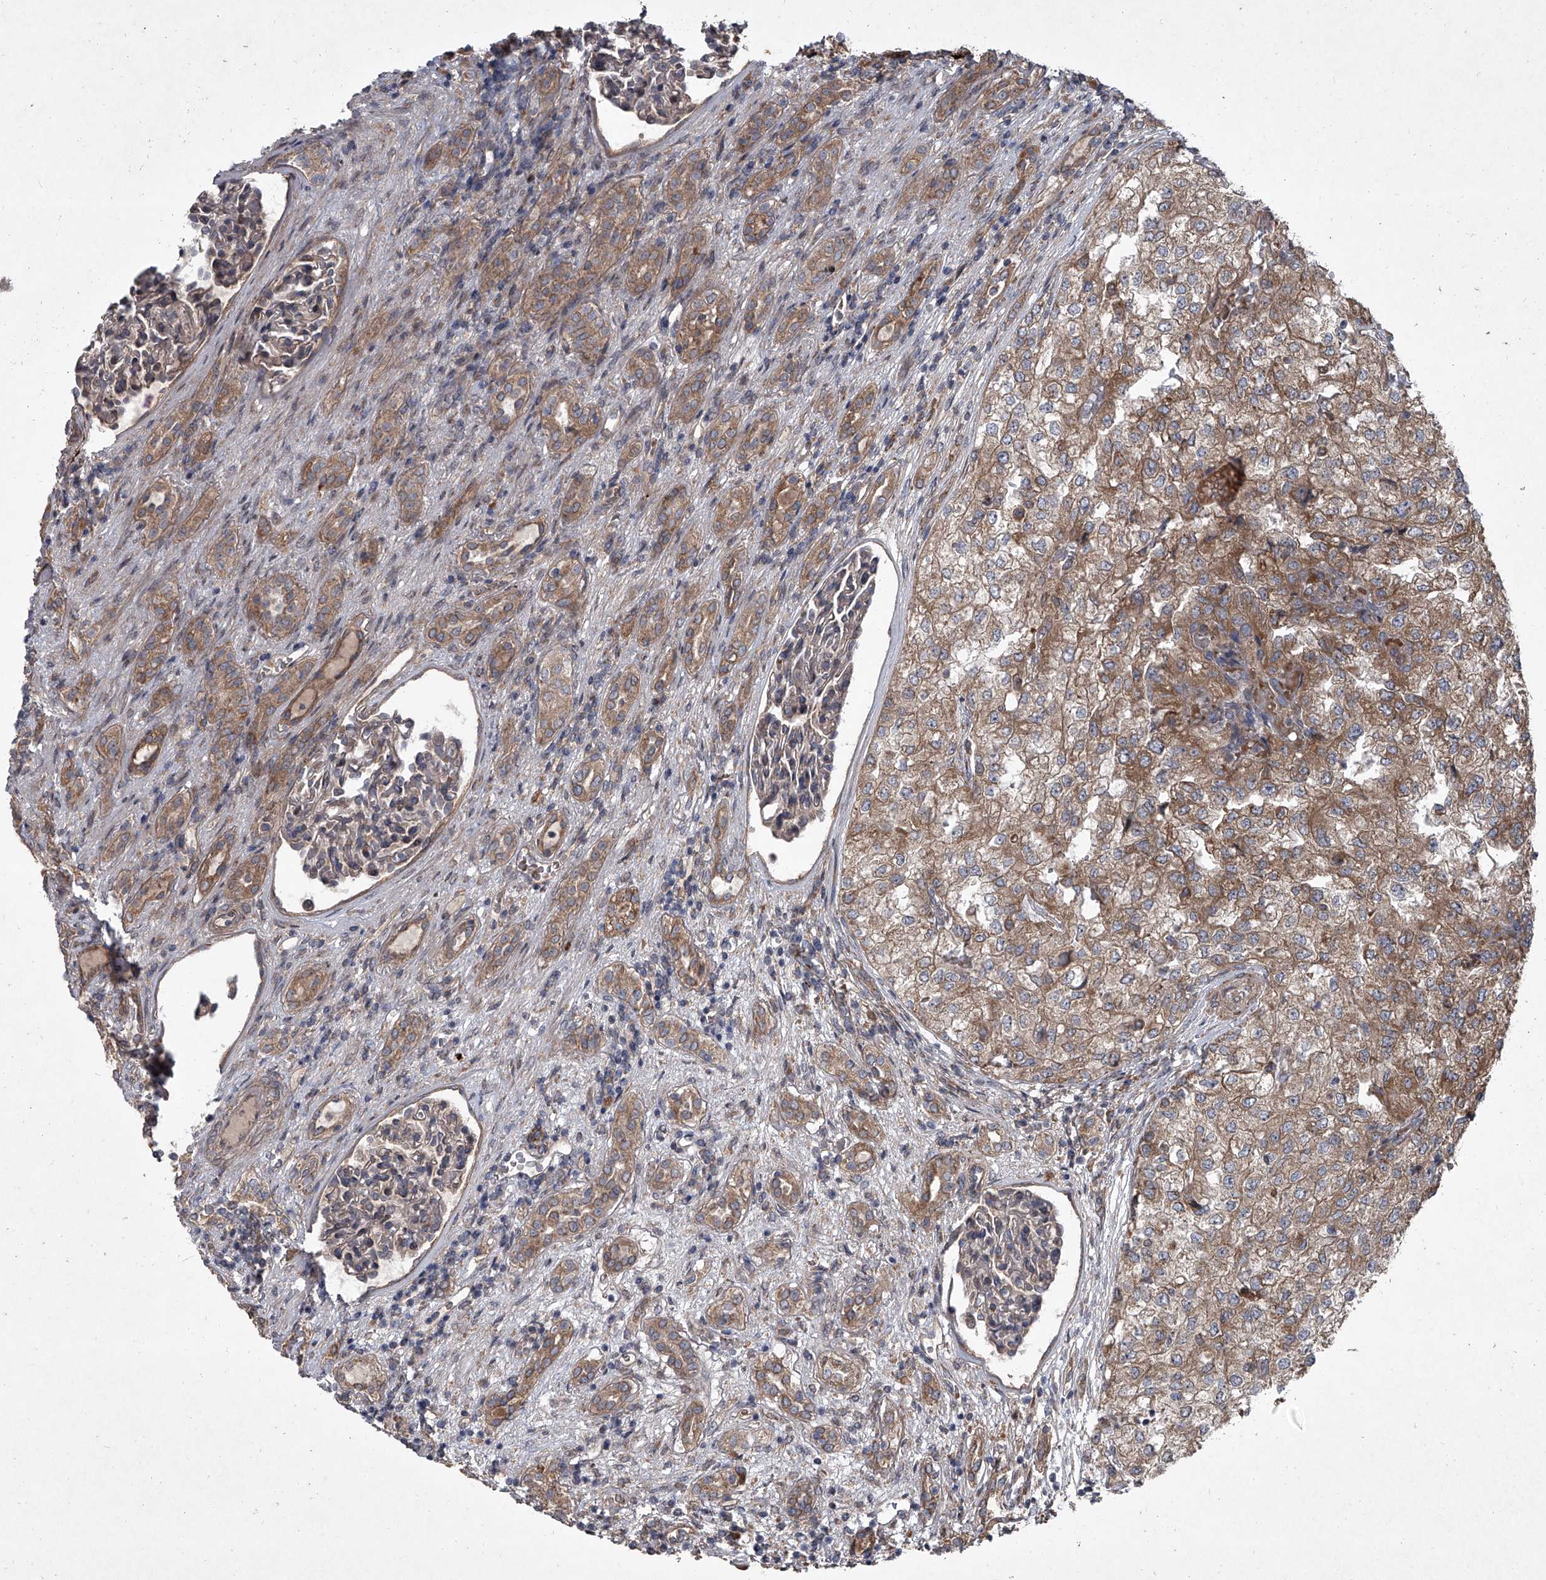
{"staining": {"intensity": "moderate", "quantity": ">75%", "location": "cytoplasmic/membranous"}, "tissue": "renal cancer", "cell_type": "Tumor cells", "image_type": "cancer", "snomed": [{"axis": "morphology", "description": "Adenocarcinoma, NOS"}, {"axis": "topography", "description": "Kidney"}], "caption": "Protein analysis of adenocarcinoma (renal) tissue displays moderate cytoplasmic/membranous expression in approximately >75% of tumor cells.", "gene": "EVA1C", "patient": {"sex": "female", "age": 54}}